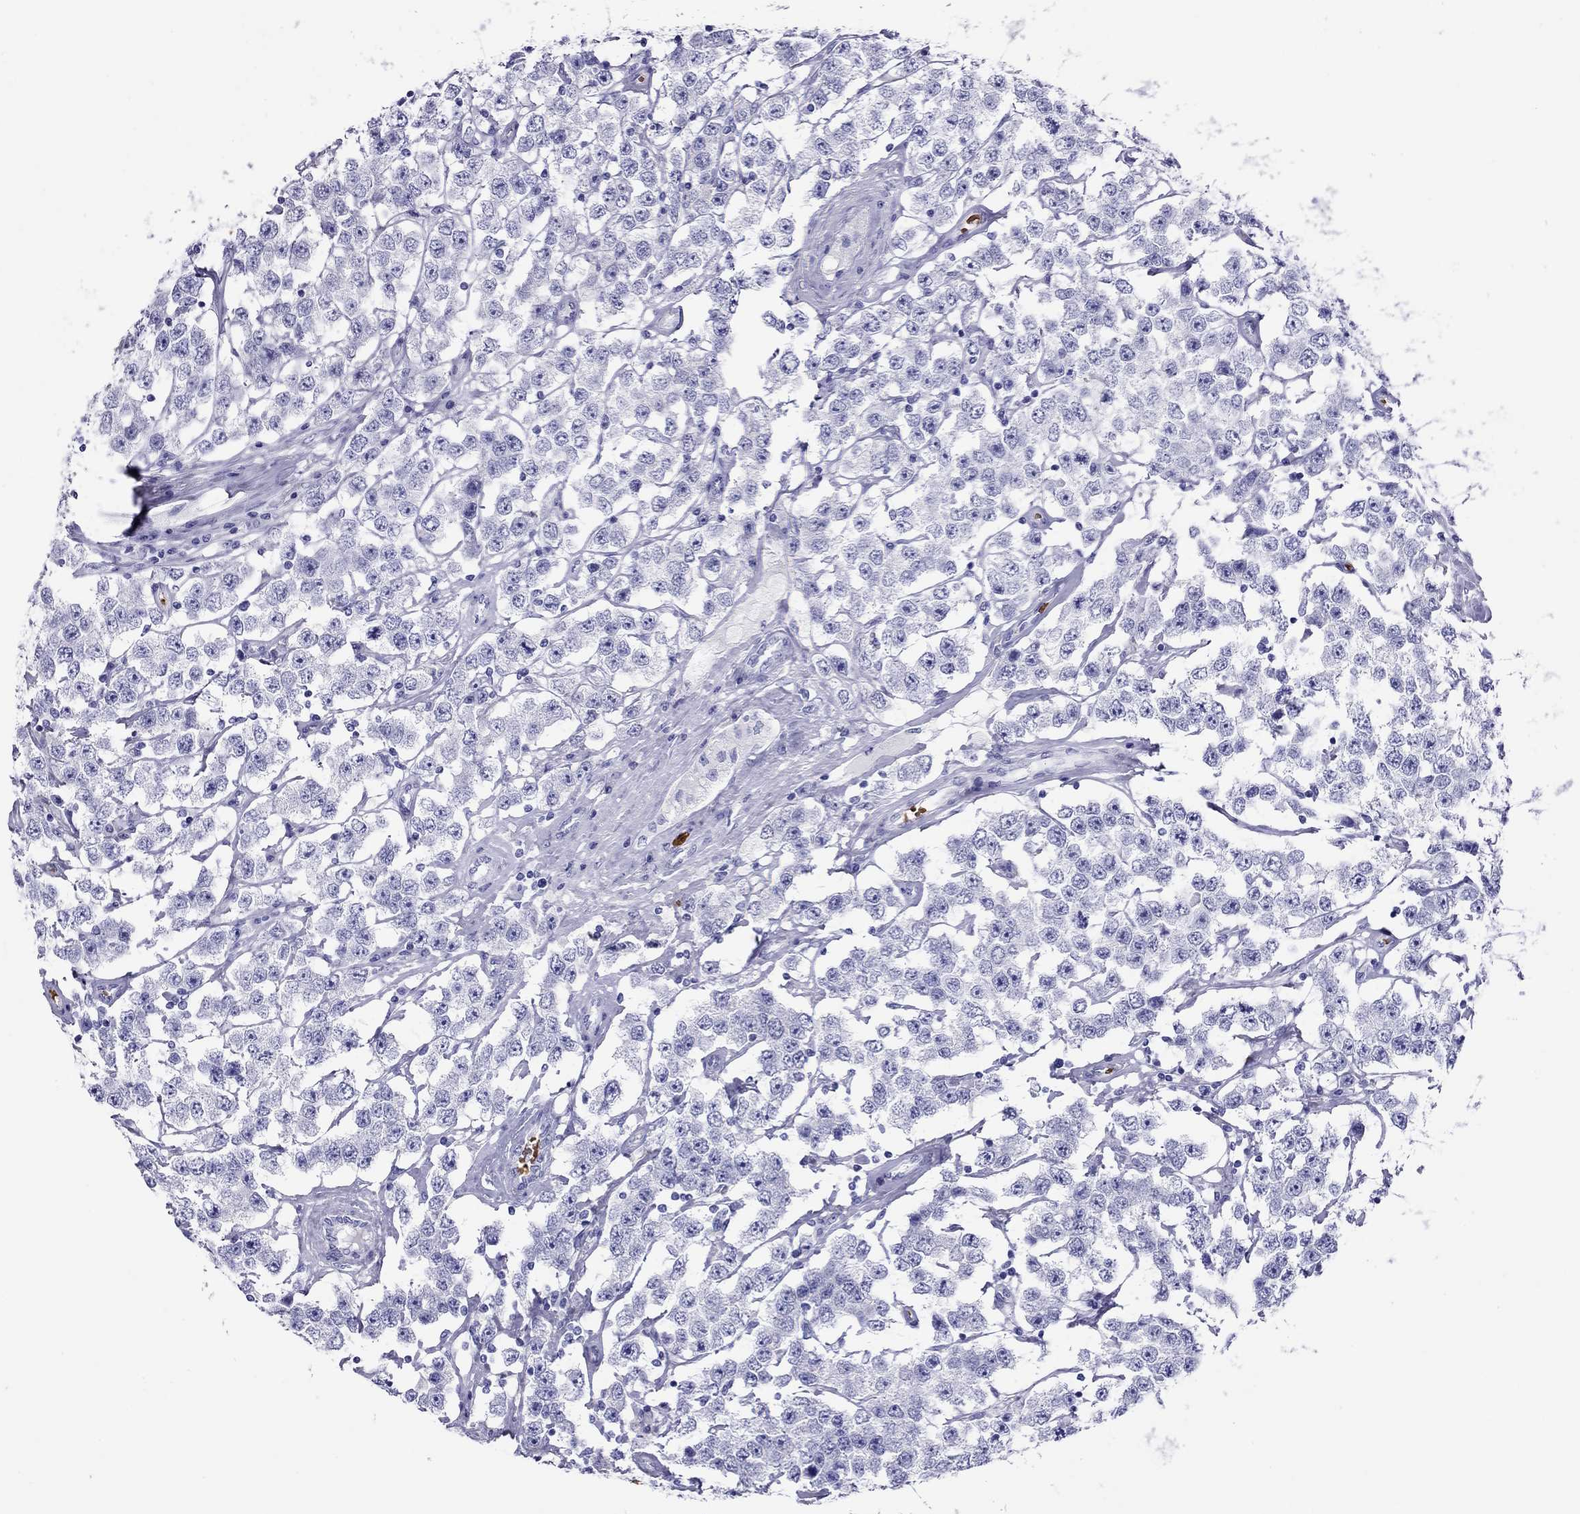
{"staining": {"intensity": "negative", "quantity": "none", "location": "none"}, "tissue": "testis cancer", "cell_type": "Tumor cells", "image_type": "cancer", "snomed": [{"axis": "morphology", "description": "Seminoma, NOS"}, {"axis": "topography", "description": "Testis"}], "caption": "DAB immunohistochemical staining of human testis cancer (seminoma) reveals no significant staining in tumor cells.", "gene": "PTPRN", "patient": {"sex": "male", "age": 52}}